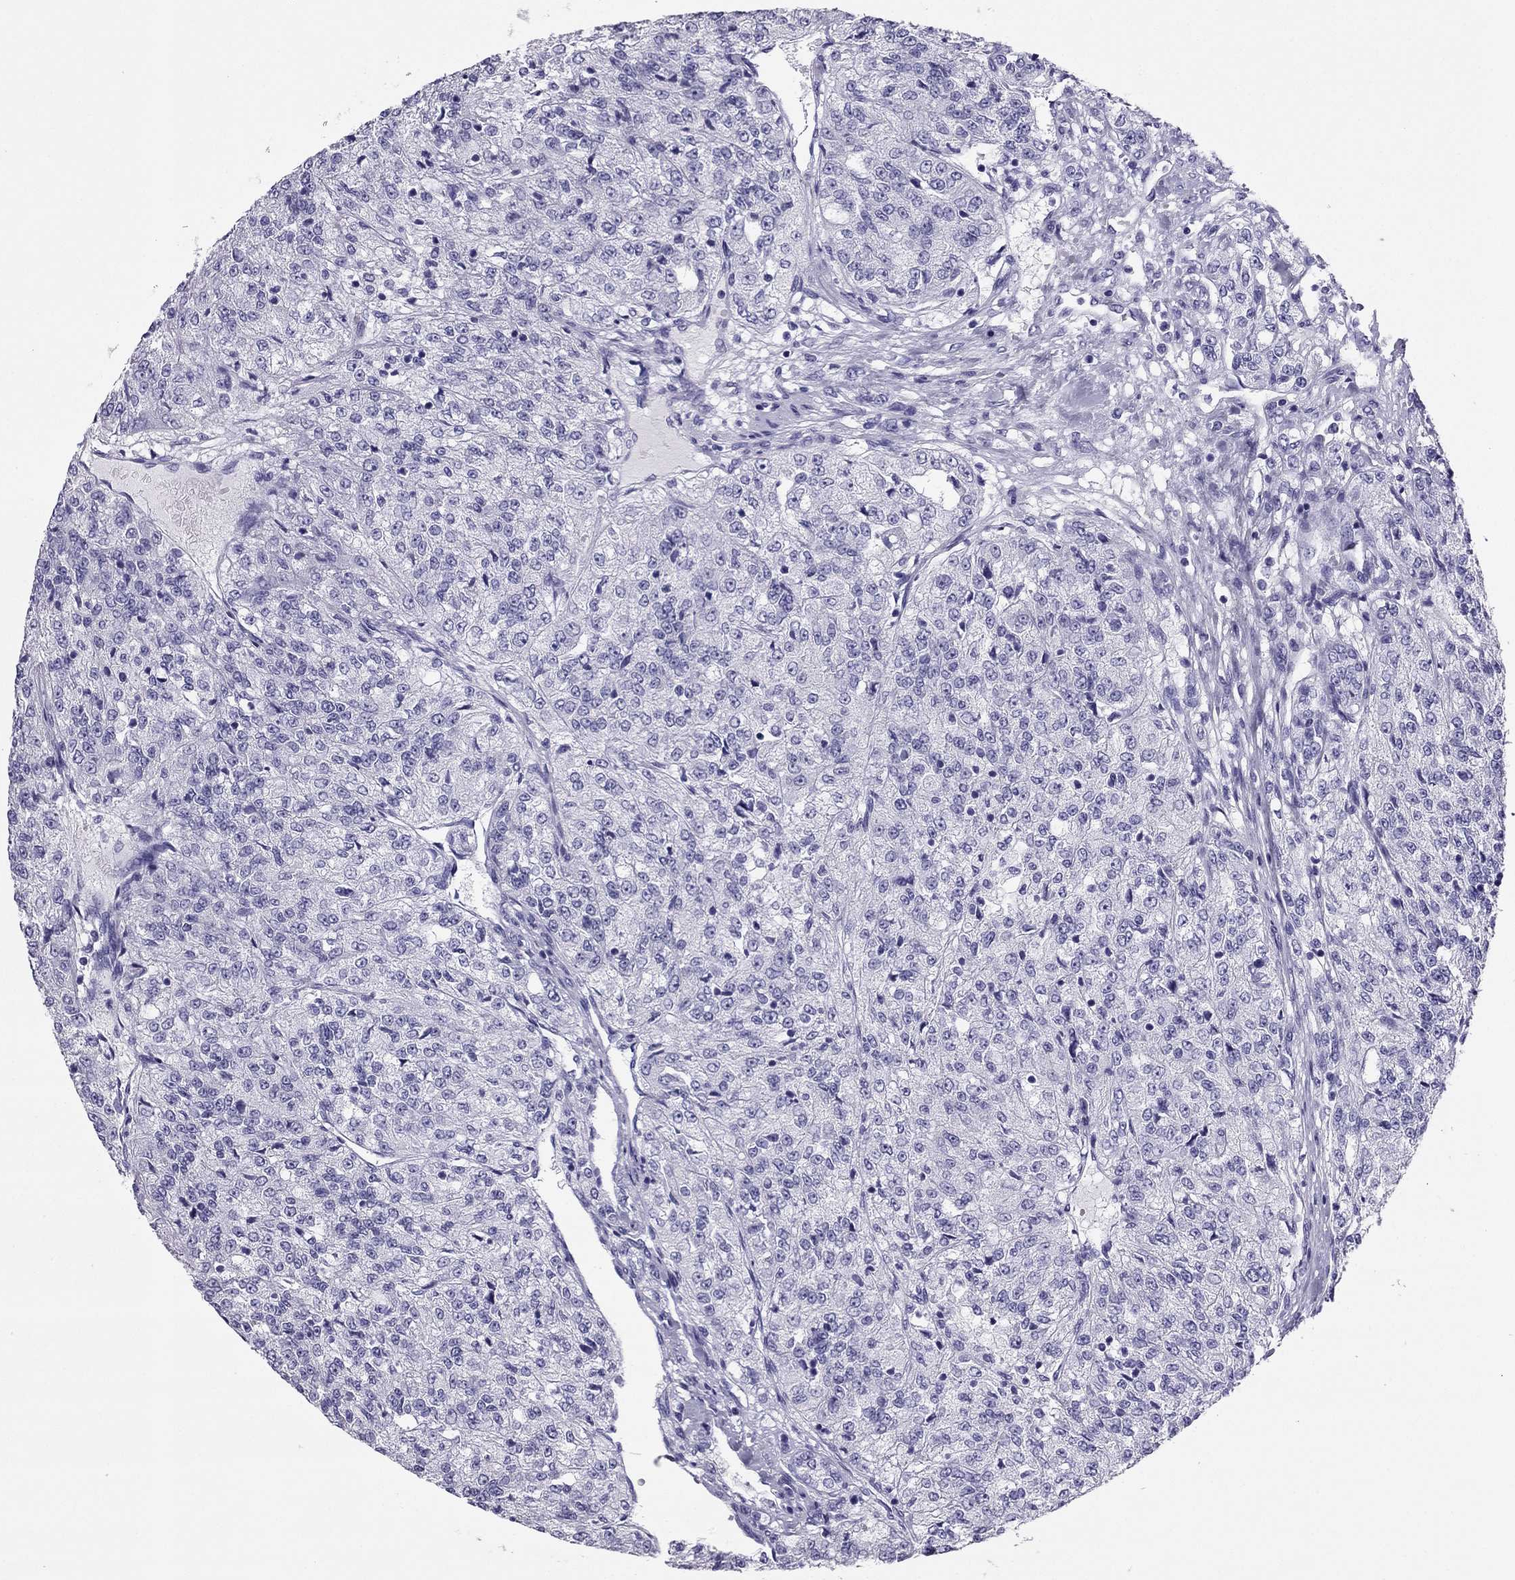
{"staining": {"intensity": "negative", "quantity": "none", "location": "none"}, "tissue": "renal cancer", "cell_type": "Tumor cells", "image_type": "cancer", "snomed": [{"axis": "morphology", "description": "Adenocarcinoma, NOS"}, {"axis": "topography", "description": "Kidney"}], "caption": "The IHC photomicrograph has no significant staining in tumor cells of renal cancer (adenocarcinoma) tissue.", "gene": "PDE6A", "patient": {"sex": "female", "age": 63}}